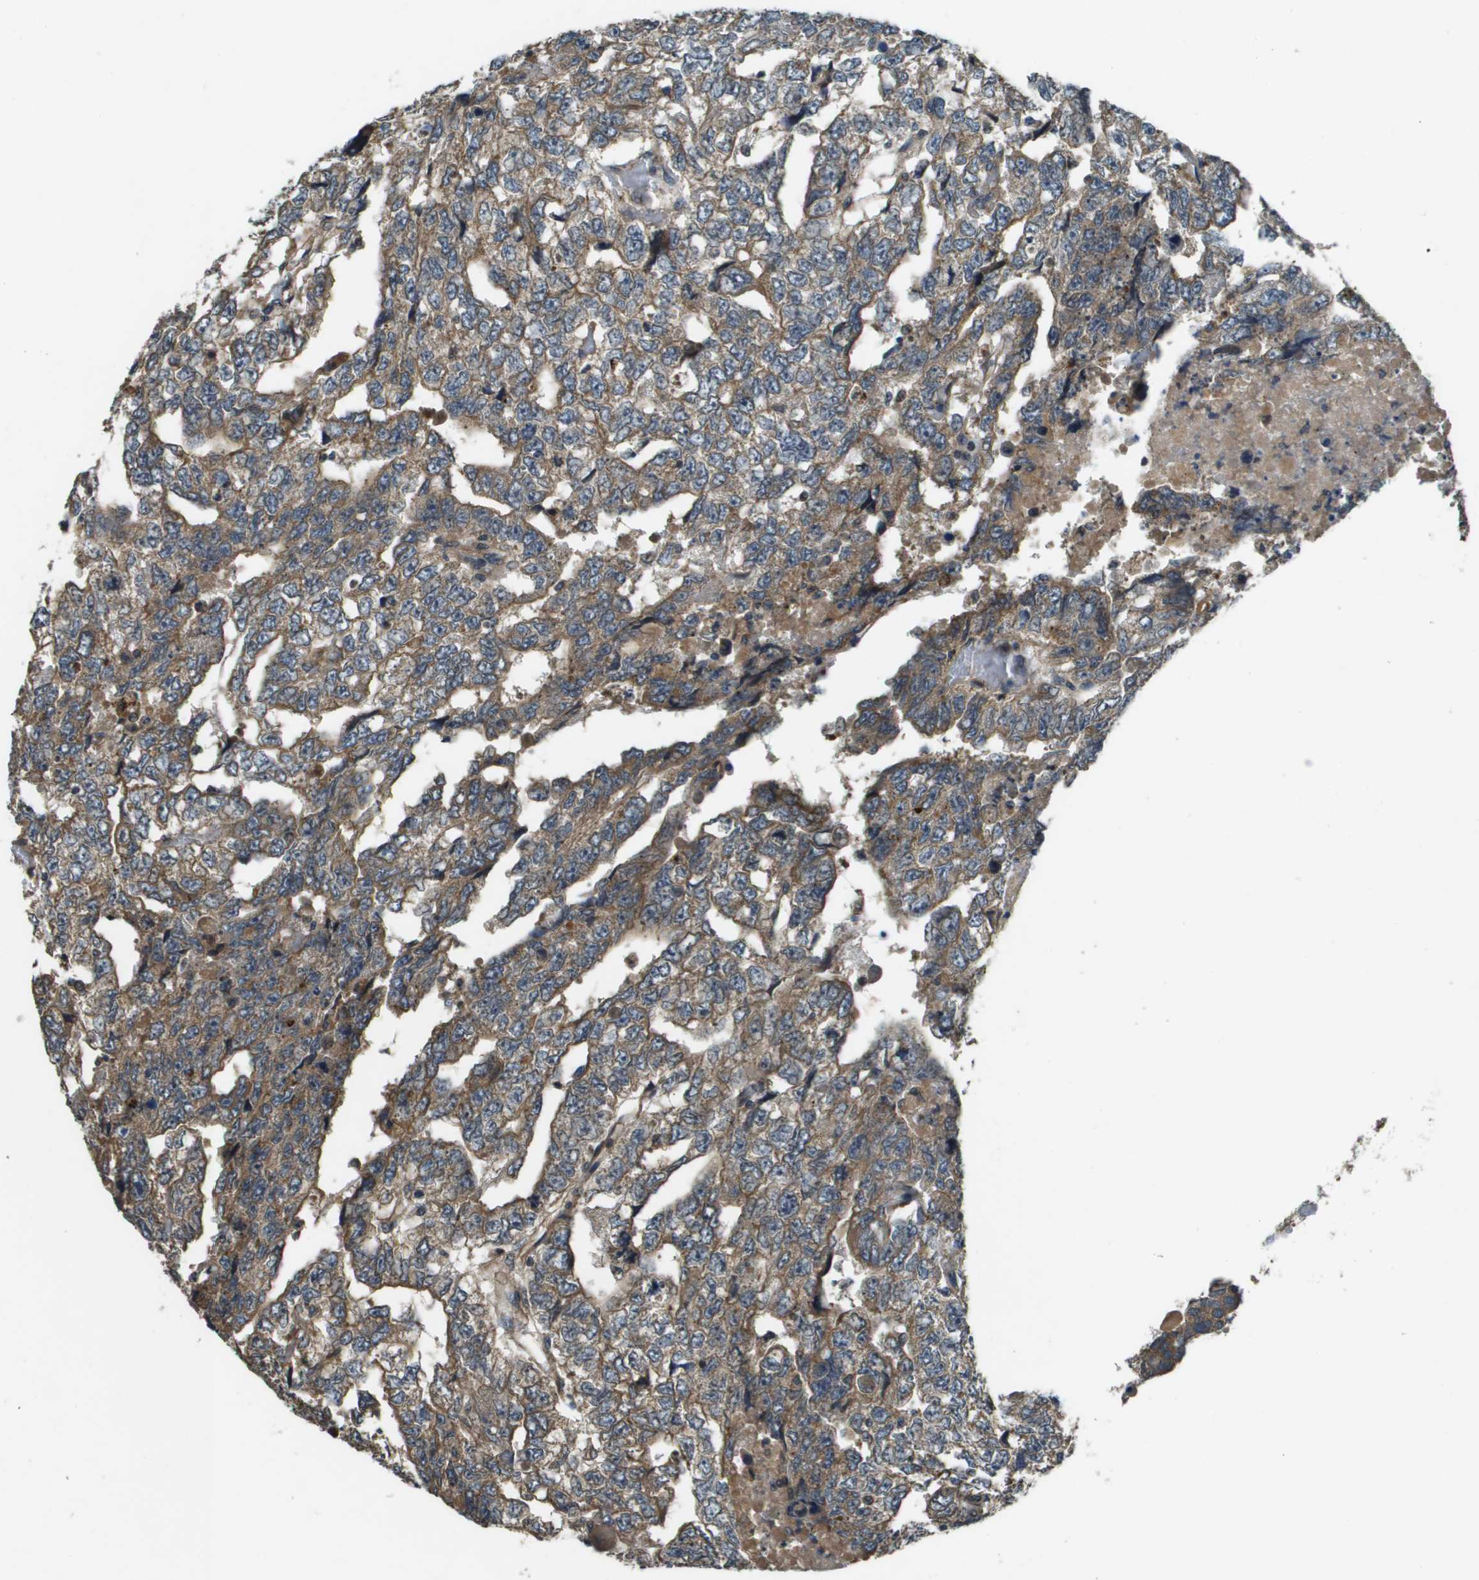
{"staining": {"intensity": "moderate", "quantity": ">75%", "location": "cytoplasmic/membranous"}, "tissue": "testis cancer", "cell_type": "Tumor cells", "image_type": "cancer", "snomed": [{"axis": "morphology", "description": "Carcinoma, Embryonal, NOS"}, {"axis": "topography", "description": "Testis"}], "caption": "Testis cancer was stained to show a protein in brown. There is medium levels of moderate cytoplasmic/membranous expression in about >75% of tumor cells.", "gene": "CDKN2C", "patient": {"sex": "male", "age": 36}}